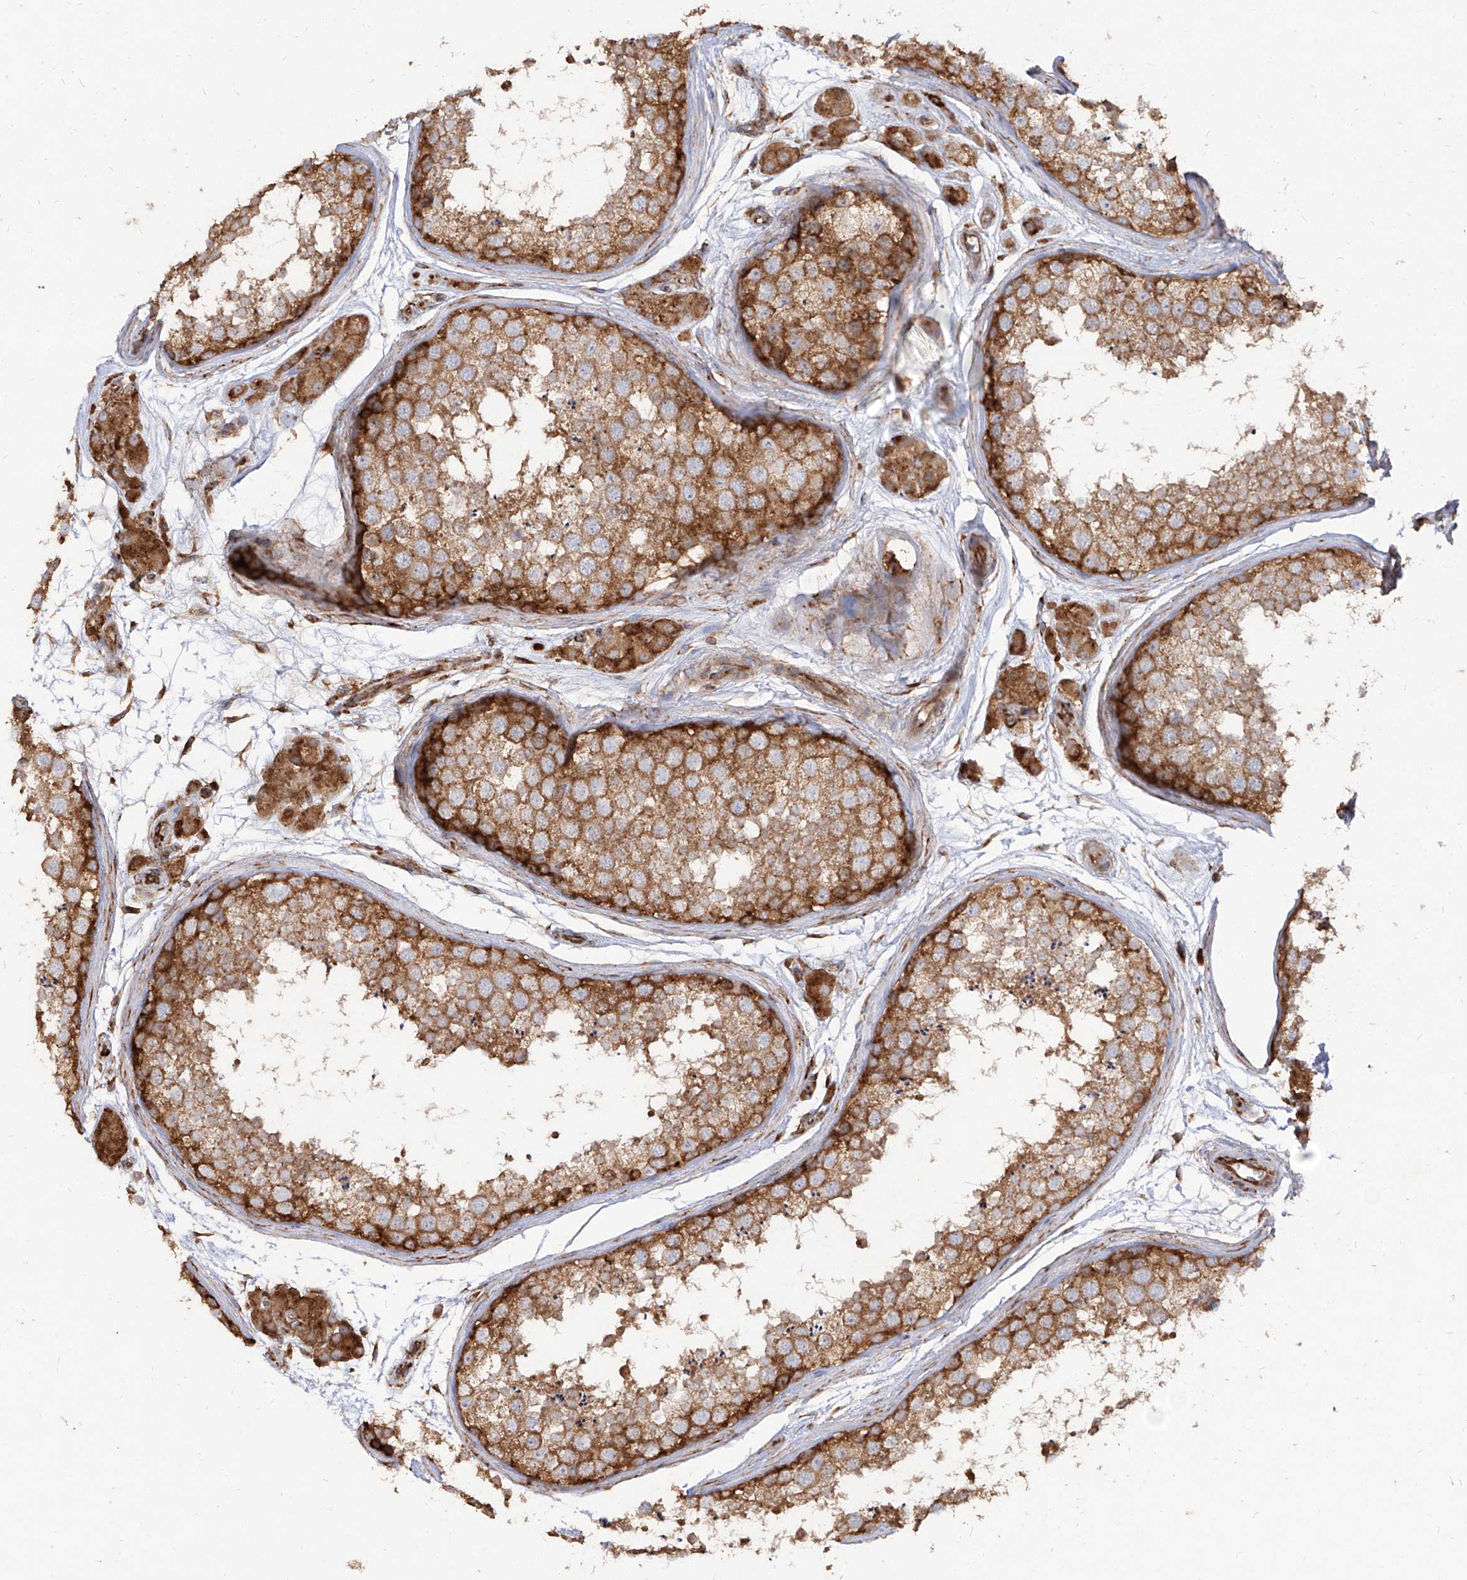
{"staining": {"intensity": "strong", "quantity": ">75%", "location": "cytoplasmic/membranous"}, "tissue": "testis", "cell_type": "Cells in seminiferous ducts", "image_type": "normal", "snomed": [{"axis": "morphology", "description": "Normal tissue, NOS"}, {"axis": "topography", "description": "Testis"}], "caption": "Immunohistochemical staining of normal human testis exhibits >75% levels of strong cytoplasmic/membranous protein staining in about >75% of cells in seminiferous ducts.", "gene": "RPS25", "patient": {"sex": "male", "age": 56}}